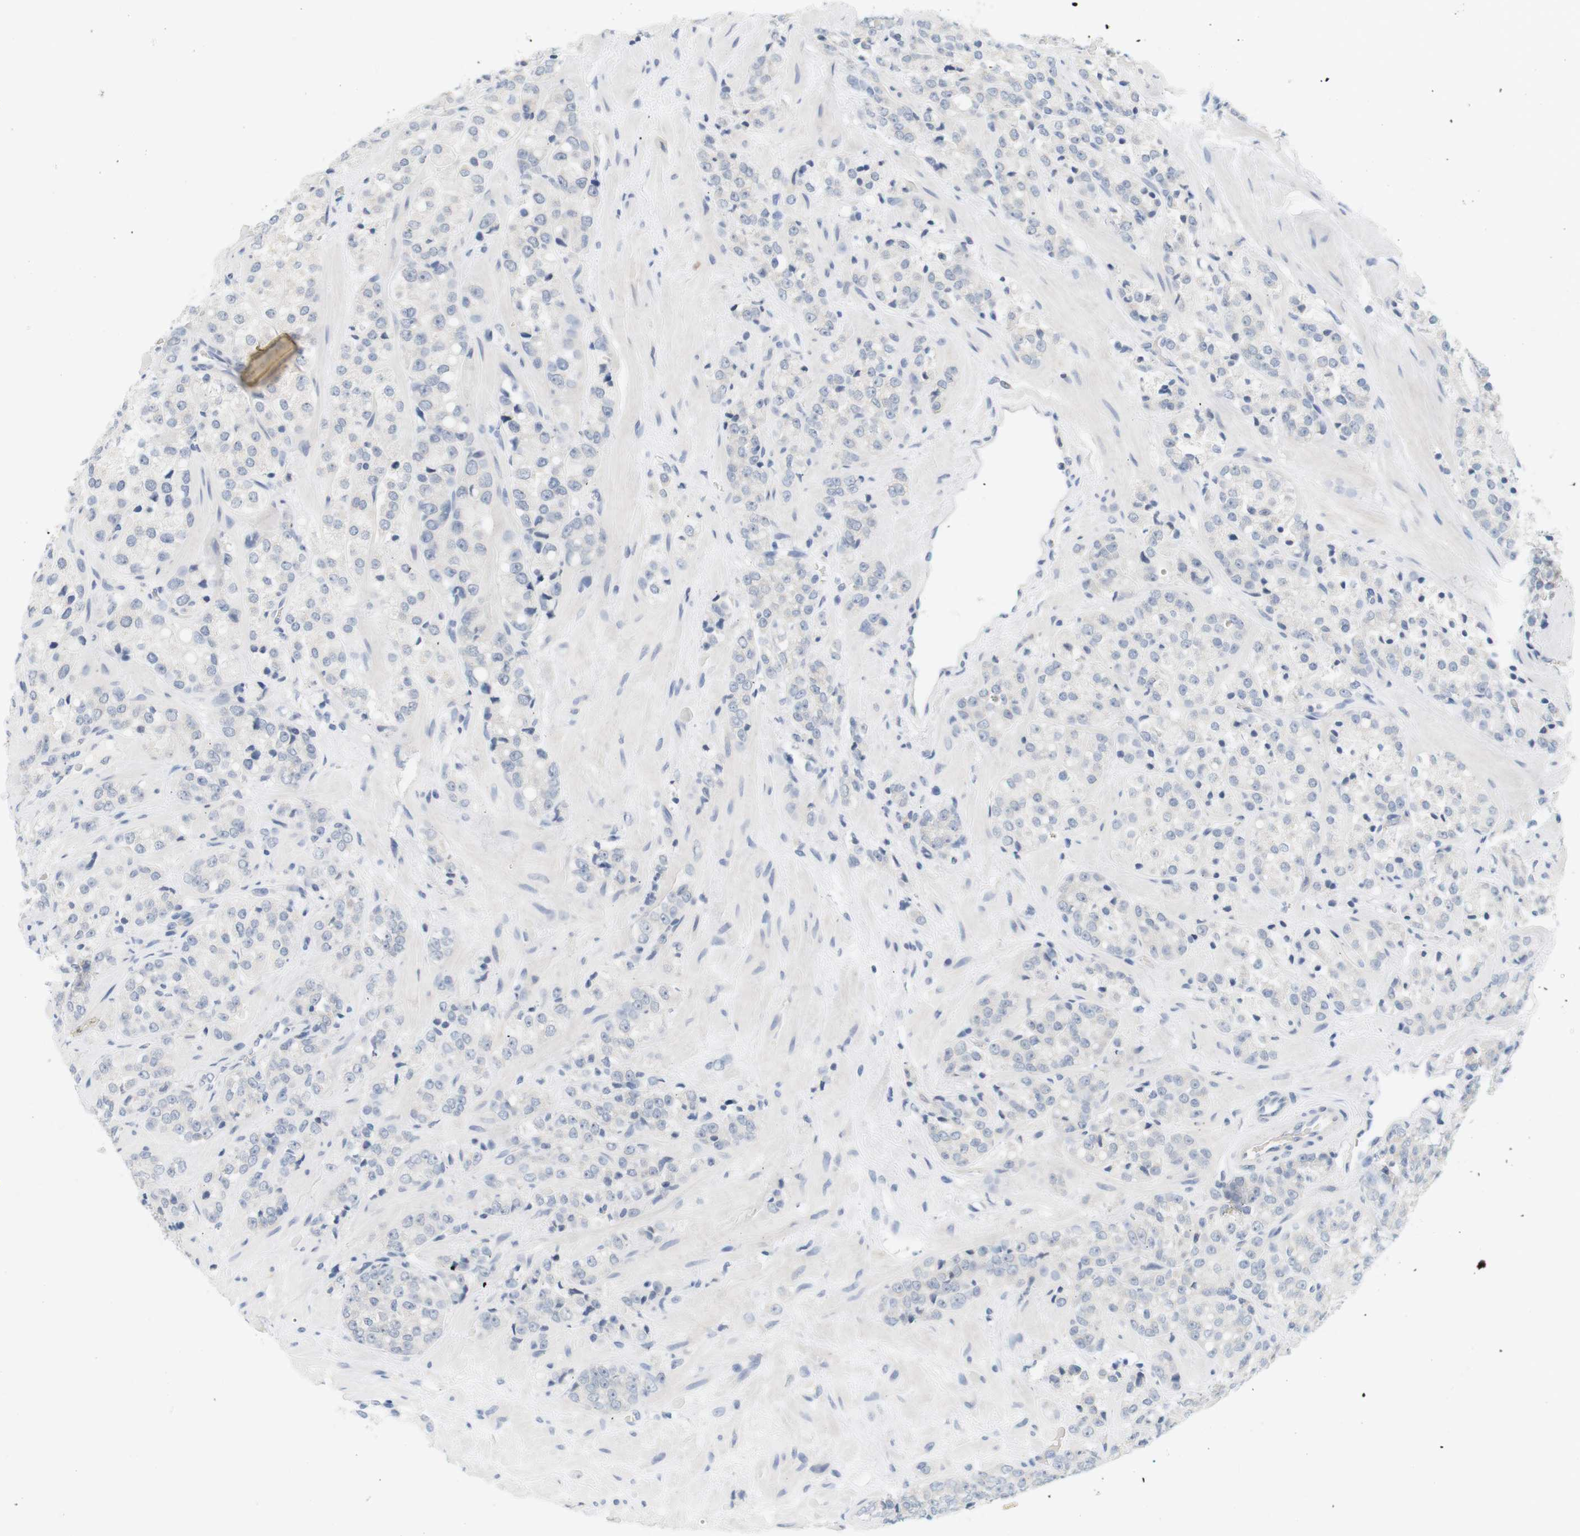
{"staining": {"intensity": "negative", "quantity": "none", "location": "none"}, "tissue": "prostate cancer", "cell_type": "Tumor cells", "image_type": "cancer", "snomed": [{"axis": "morphology", "description": "Adenocarcinoma, High grade"}, {"axis": "topography", "description": "Prostate"}], "caption": "IHC histopathology image of prostate cancer stained for a protein (brown), which displays no positivity in tumor cells. Nuclei are stained in blue.", "gene": "OPRM1", "patient": {"sex": "male", "age": 64}}